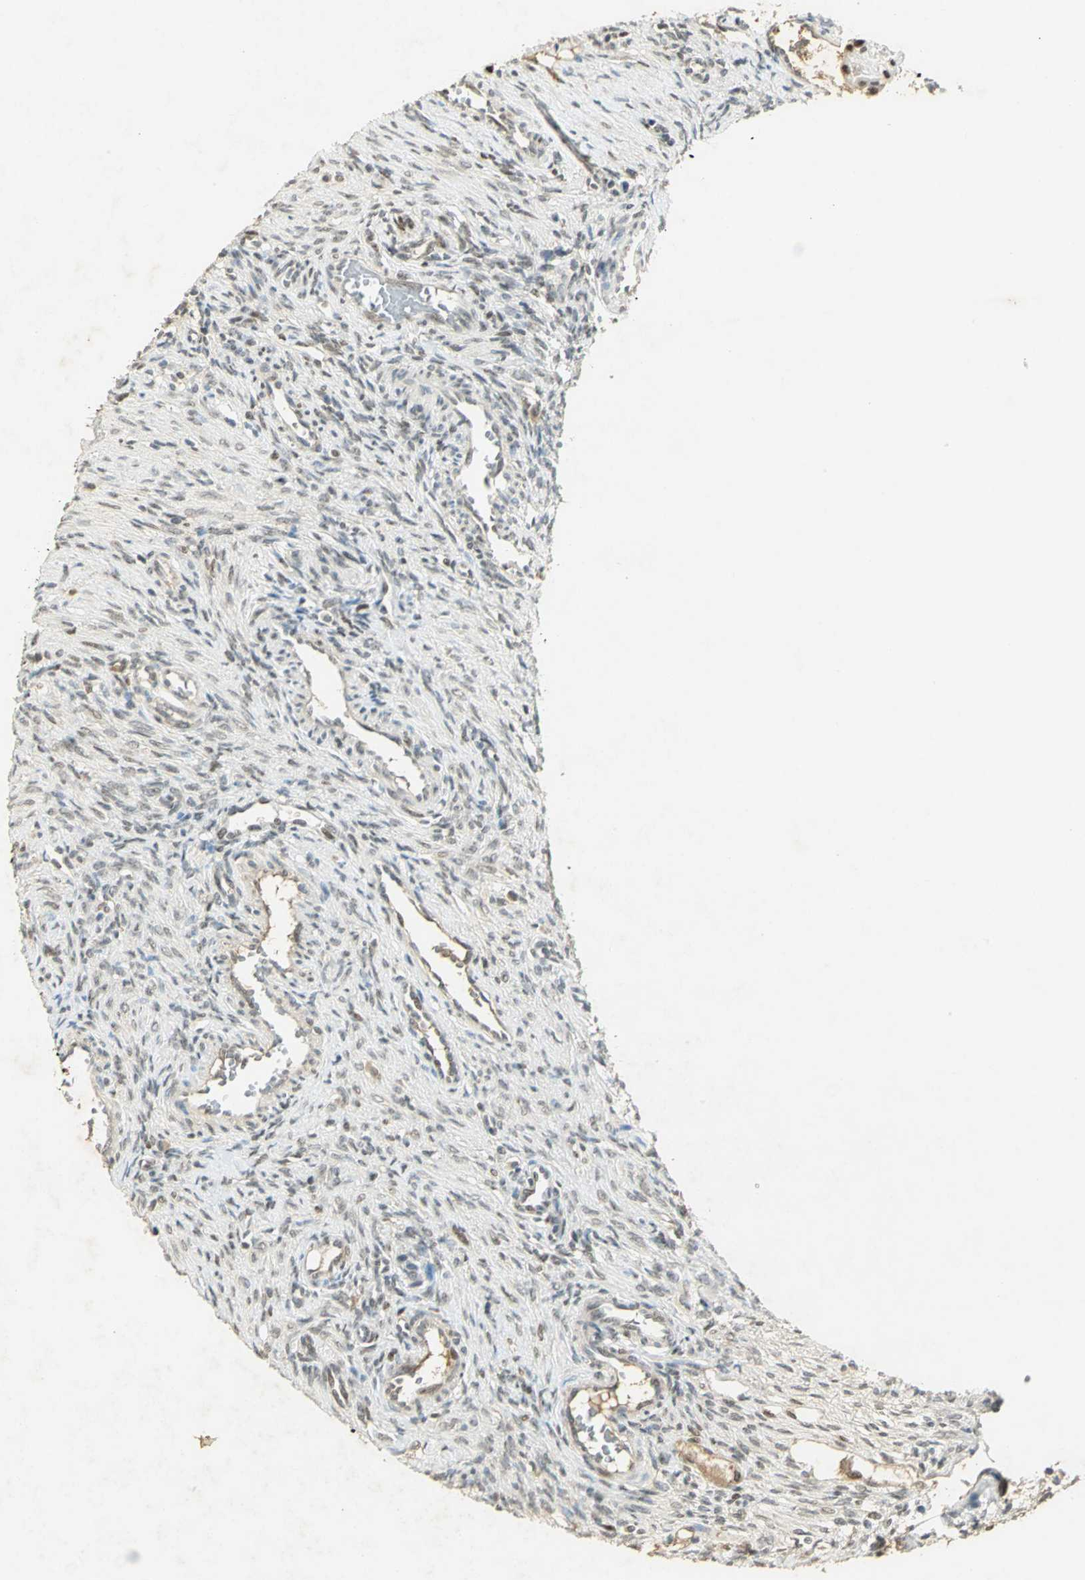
{"staining": {"intensity": "moderate", "quantity": "<25%", "location": "cytoplasmic/membranous"}, "tissue": "ovary", "cell_type": "Ovarian stroma cells", "image_type": "normal", "snomed": [{"axis": "morphology", "description": "Normal tissue, NOS"}, {"axis": "topography", "description": "Ovary"}], "caption": "A photomicrograph of ovary stained for a protein displays moderate cytoplasmic/membranous brown staining in ovarian stroma cells.", "gene": "AK6", "patient": {"sex": "female", "age": 33}}